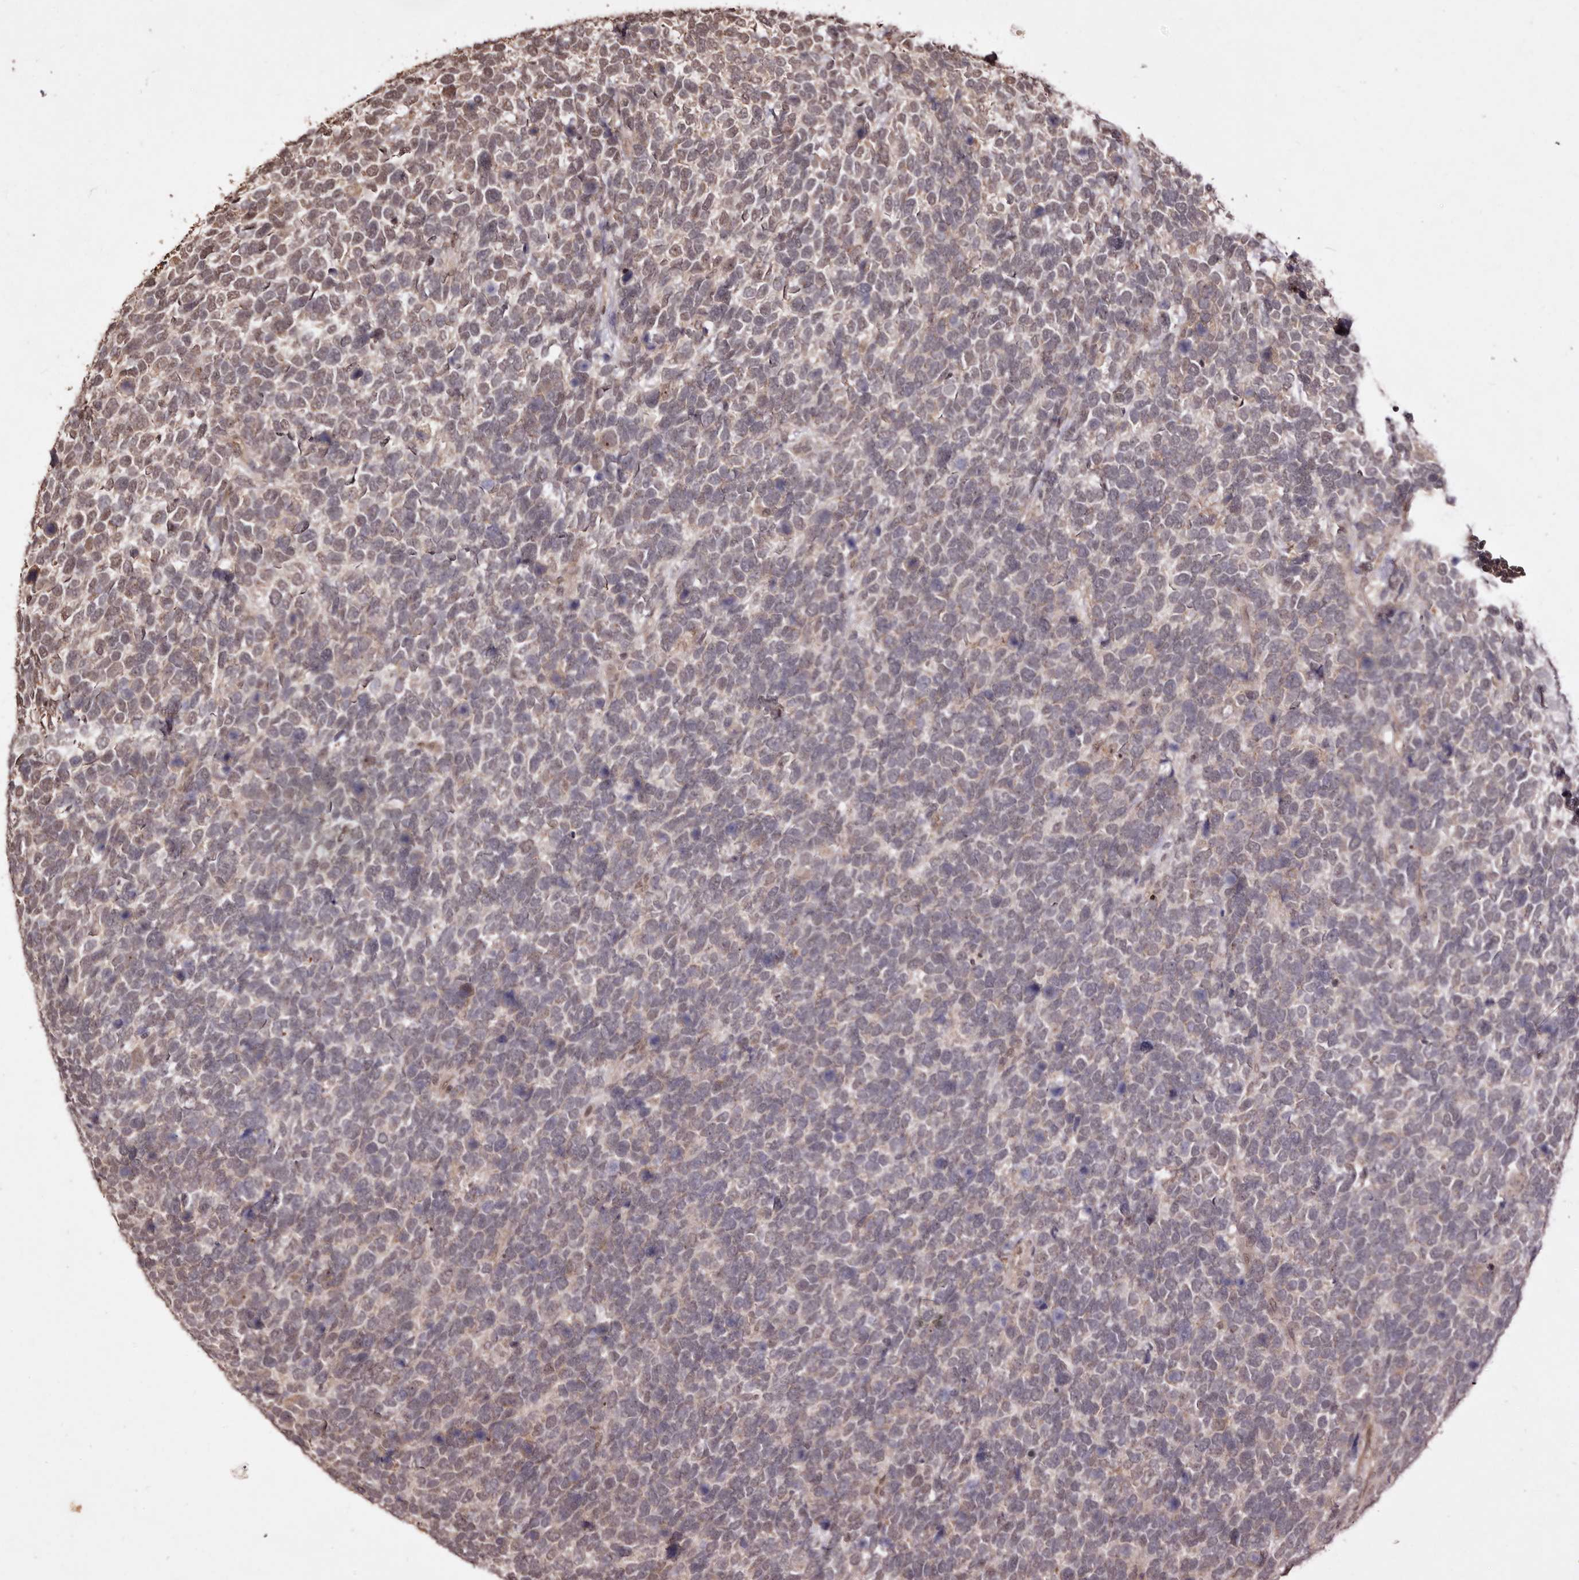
{"staining": {"intensity": "weak", "quantity": ">75%", "location": "cytoplasmic/membranous,nuclear"}, "tissue": "urothelial cancer", "cell_type": "Tumor cells", "image_type": "cancer", "snomed": [{"axis": "morphology", "description": "Urothelial carcinoma, High grade"}, {"axis": "topography", "description": "Urinary bladder"}], "caption": "IHC (DAB (3,3'-diaminobenzidine)) staining of urothelial cancer demonstrates weak cytoplasmic/membranous and nuclear protein staining in approximately >75% of tumor cells. (DAB (3,3'-diaminobenzidine) IHC, brown staining for protein, blue staining for nuclei).", "gene": "NOTCH1", "patient": {"sex": "female", "age": 82}}